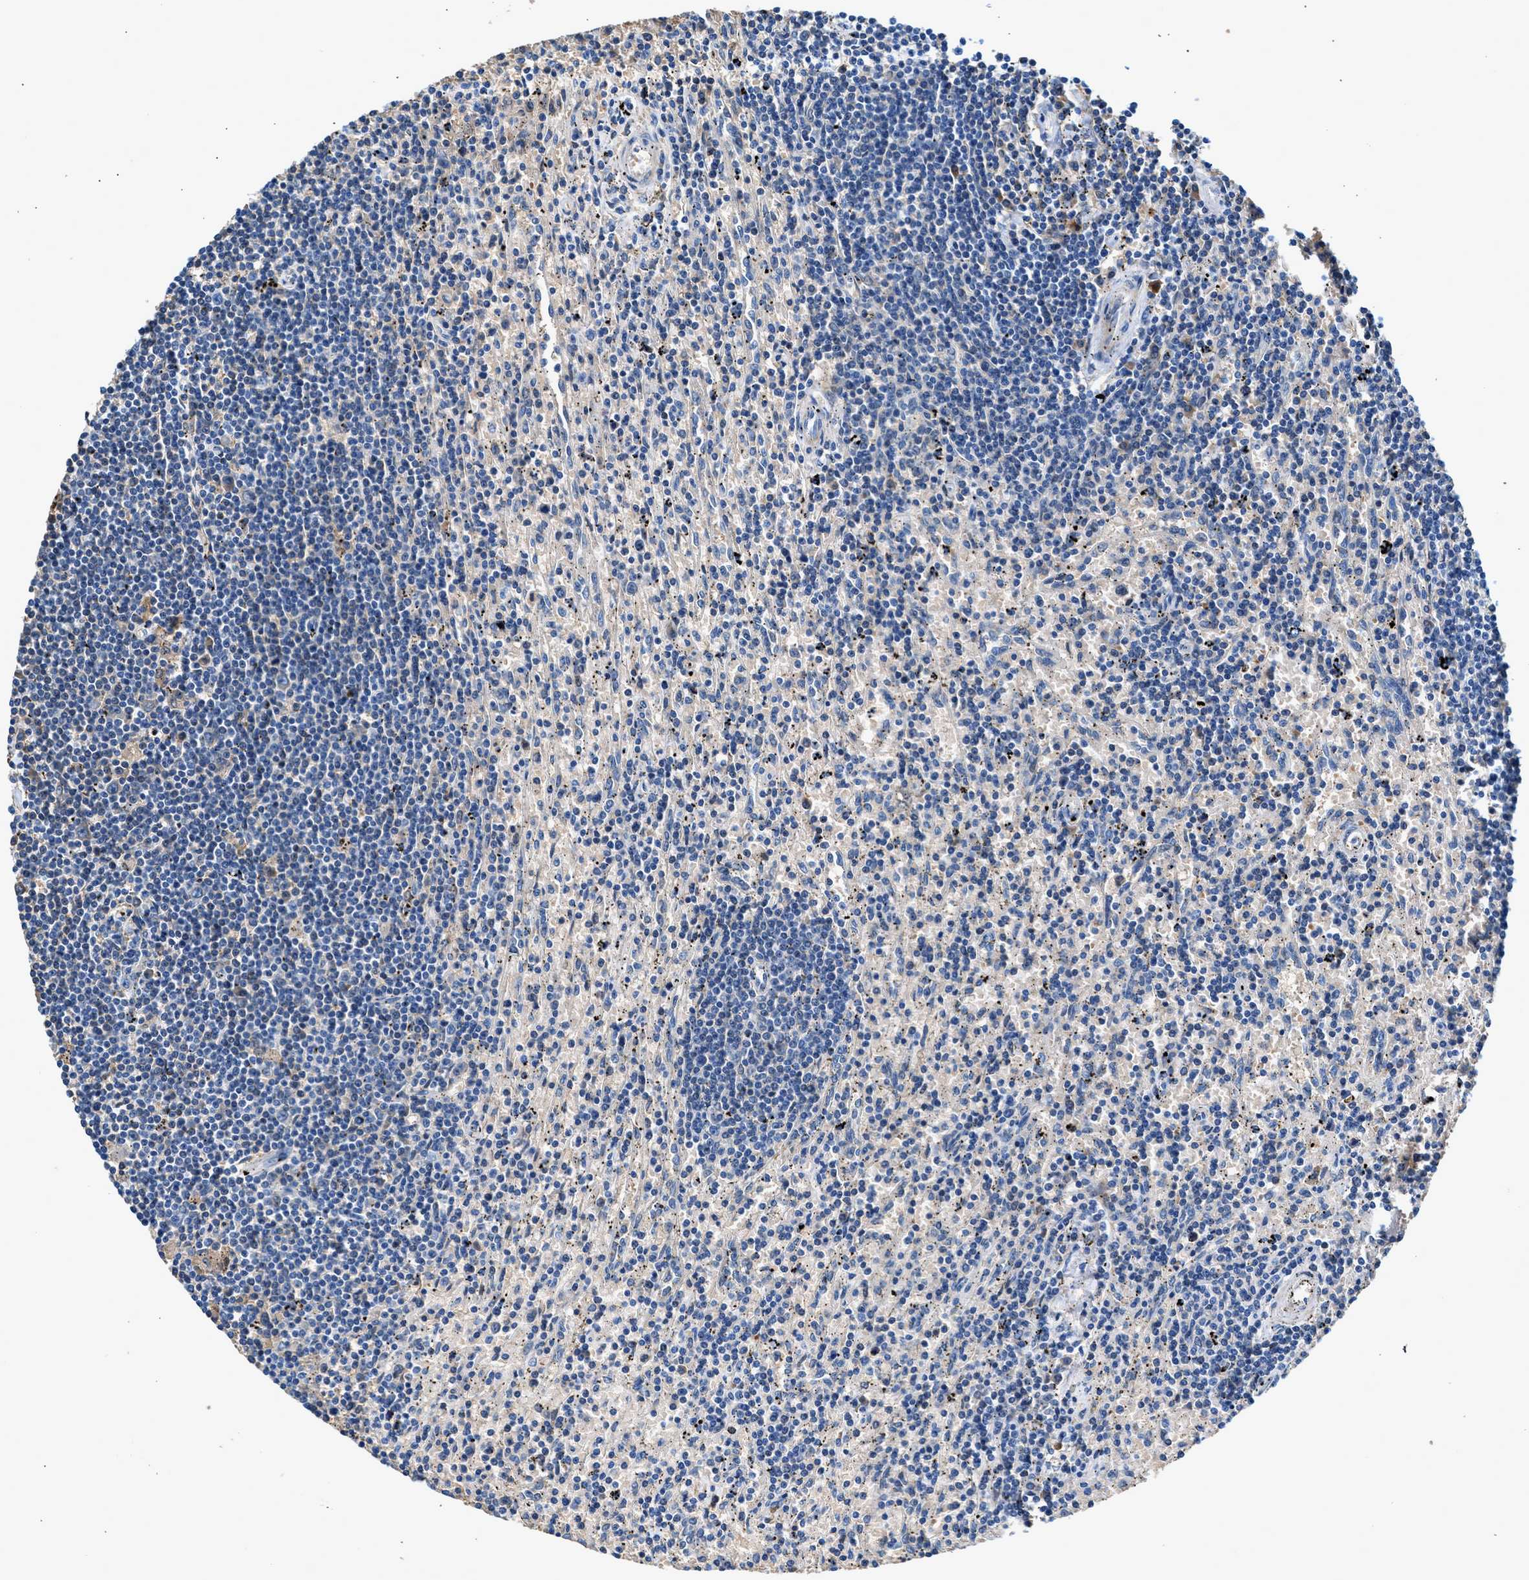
{"staining": {"intensity": "negative", "quantity": "none", "location": "none"}, "tissue": "lymphoma", "cell_type": "Tumor cells", "image_type": "cancer", "snomed": [{"axis": "morphology", "description": "Malignant lymphoma, non-Hodgkin's type, Low grade"}, {"axis": "topography", "description": "Spleen"}], "caption": "There is no significant expression in tumor cells of lymphoma.", "gene": "RWDD2B", "patient": {"sex": "male", "age": 76}}